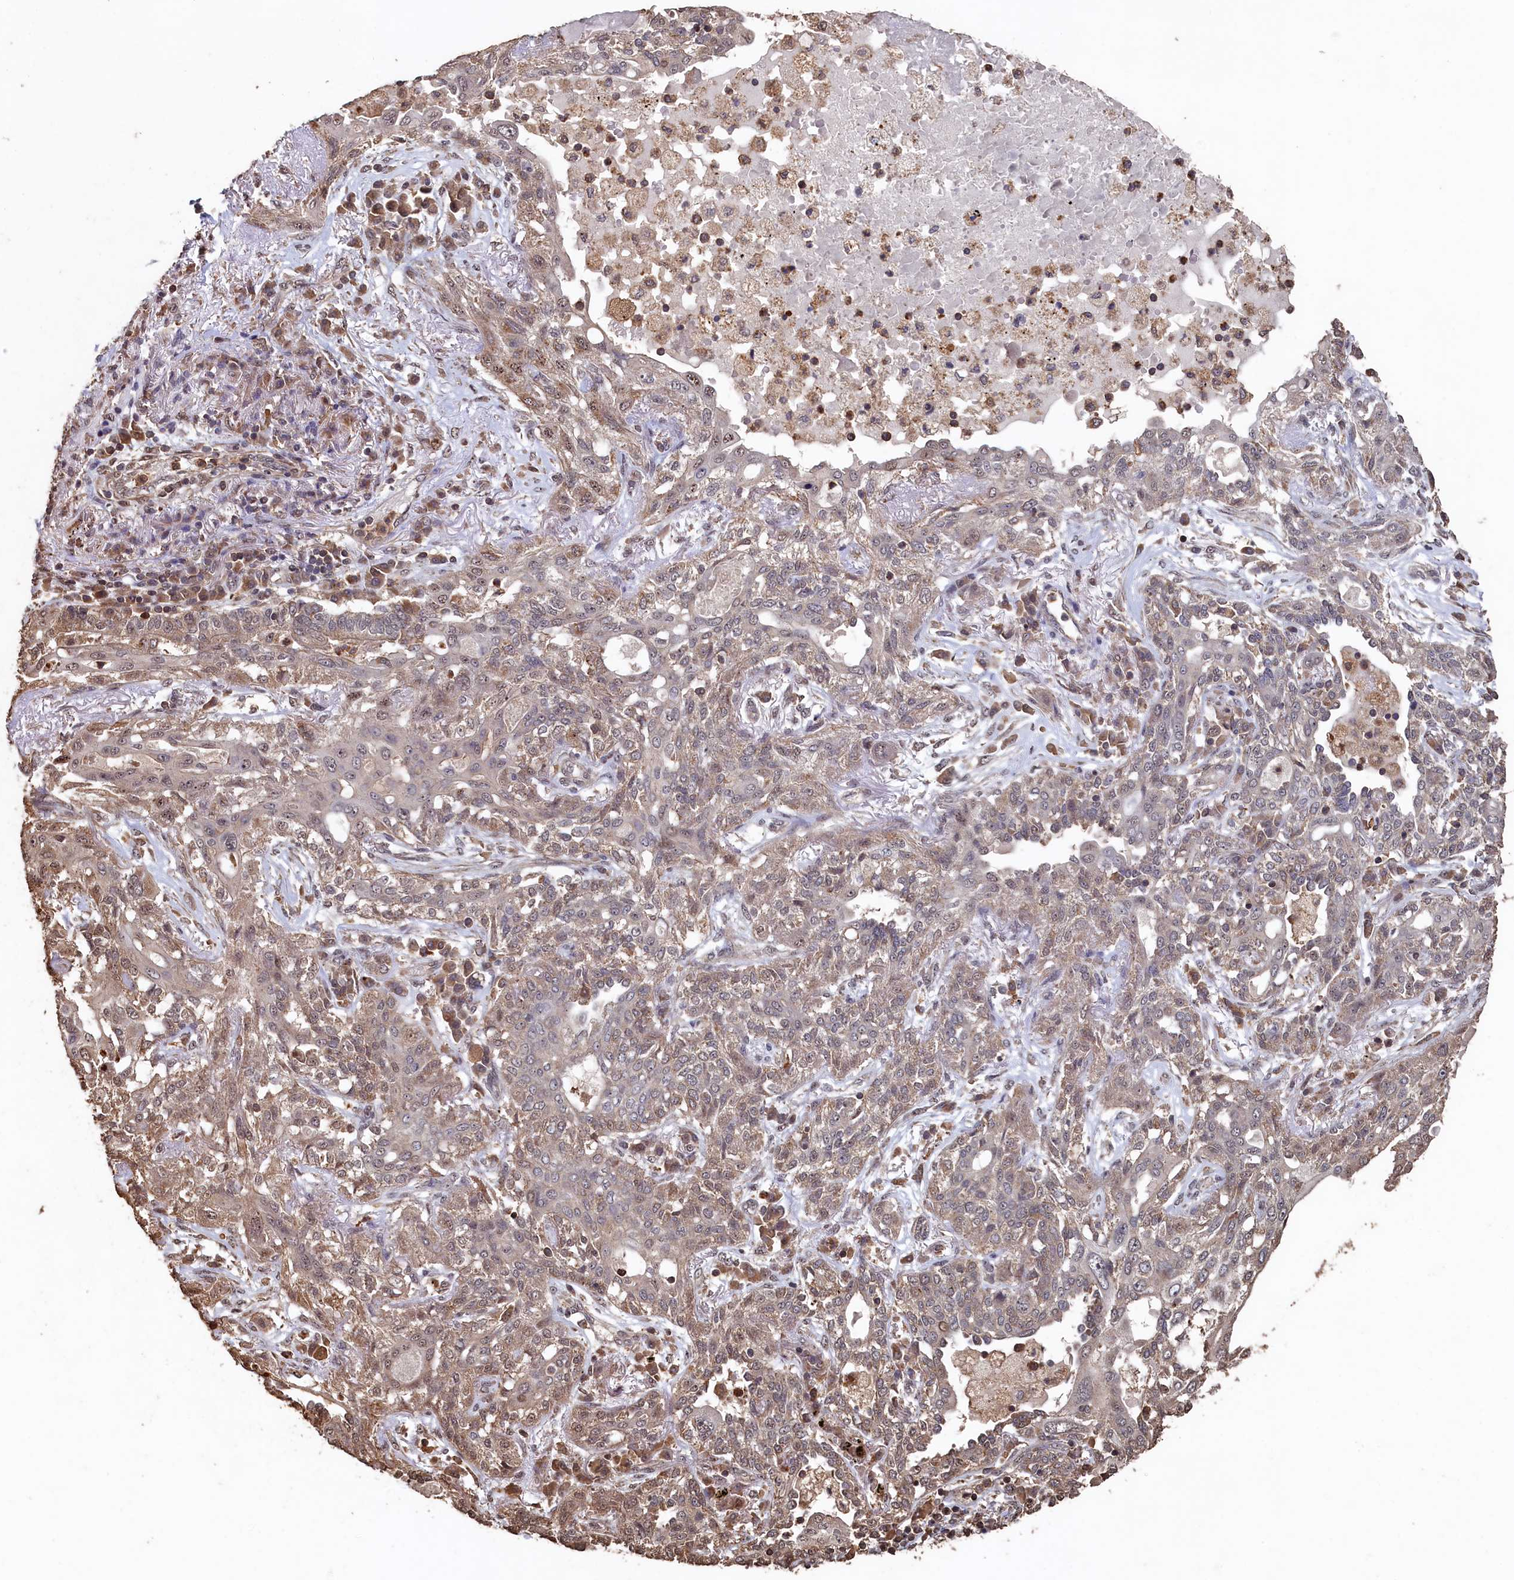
{"staining": {"intensity": "weak", "quantity": "<25%", "location": "cytoplasmic/membranous"}, "tissue": "lung cancer", "cell_type": "Tumor cells", "image_type": "cancer", "snomed": [{"axis": "morphology", "description": "Squamous cell carcinoma, NOS"}, {"axis": "topography", "description": "Lung"}], "caption": "Tumor cells are negative for protein expression in human squamous cell carcinoma (lung).", "gene": "PIGN", "patient": {"sex": "female", "age": 70}}